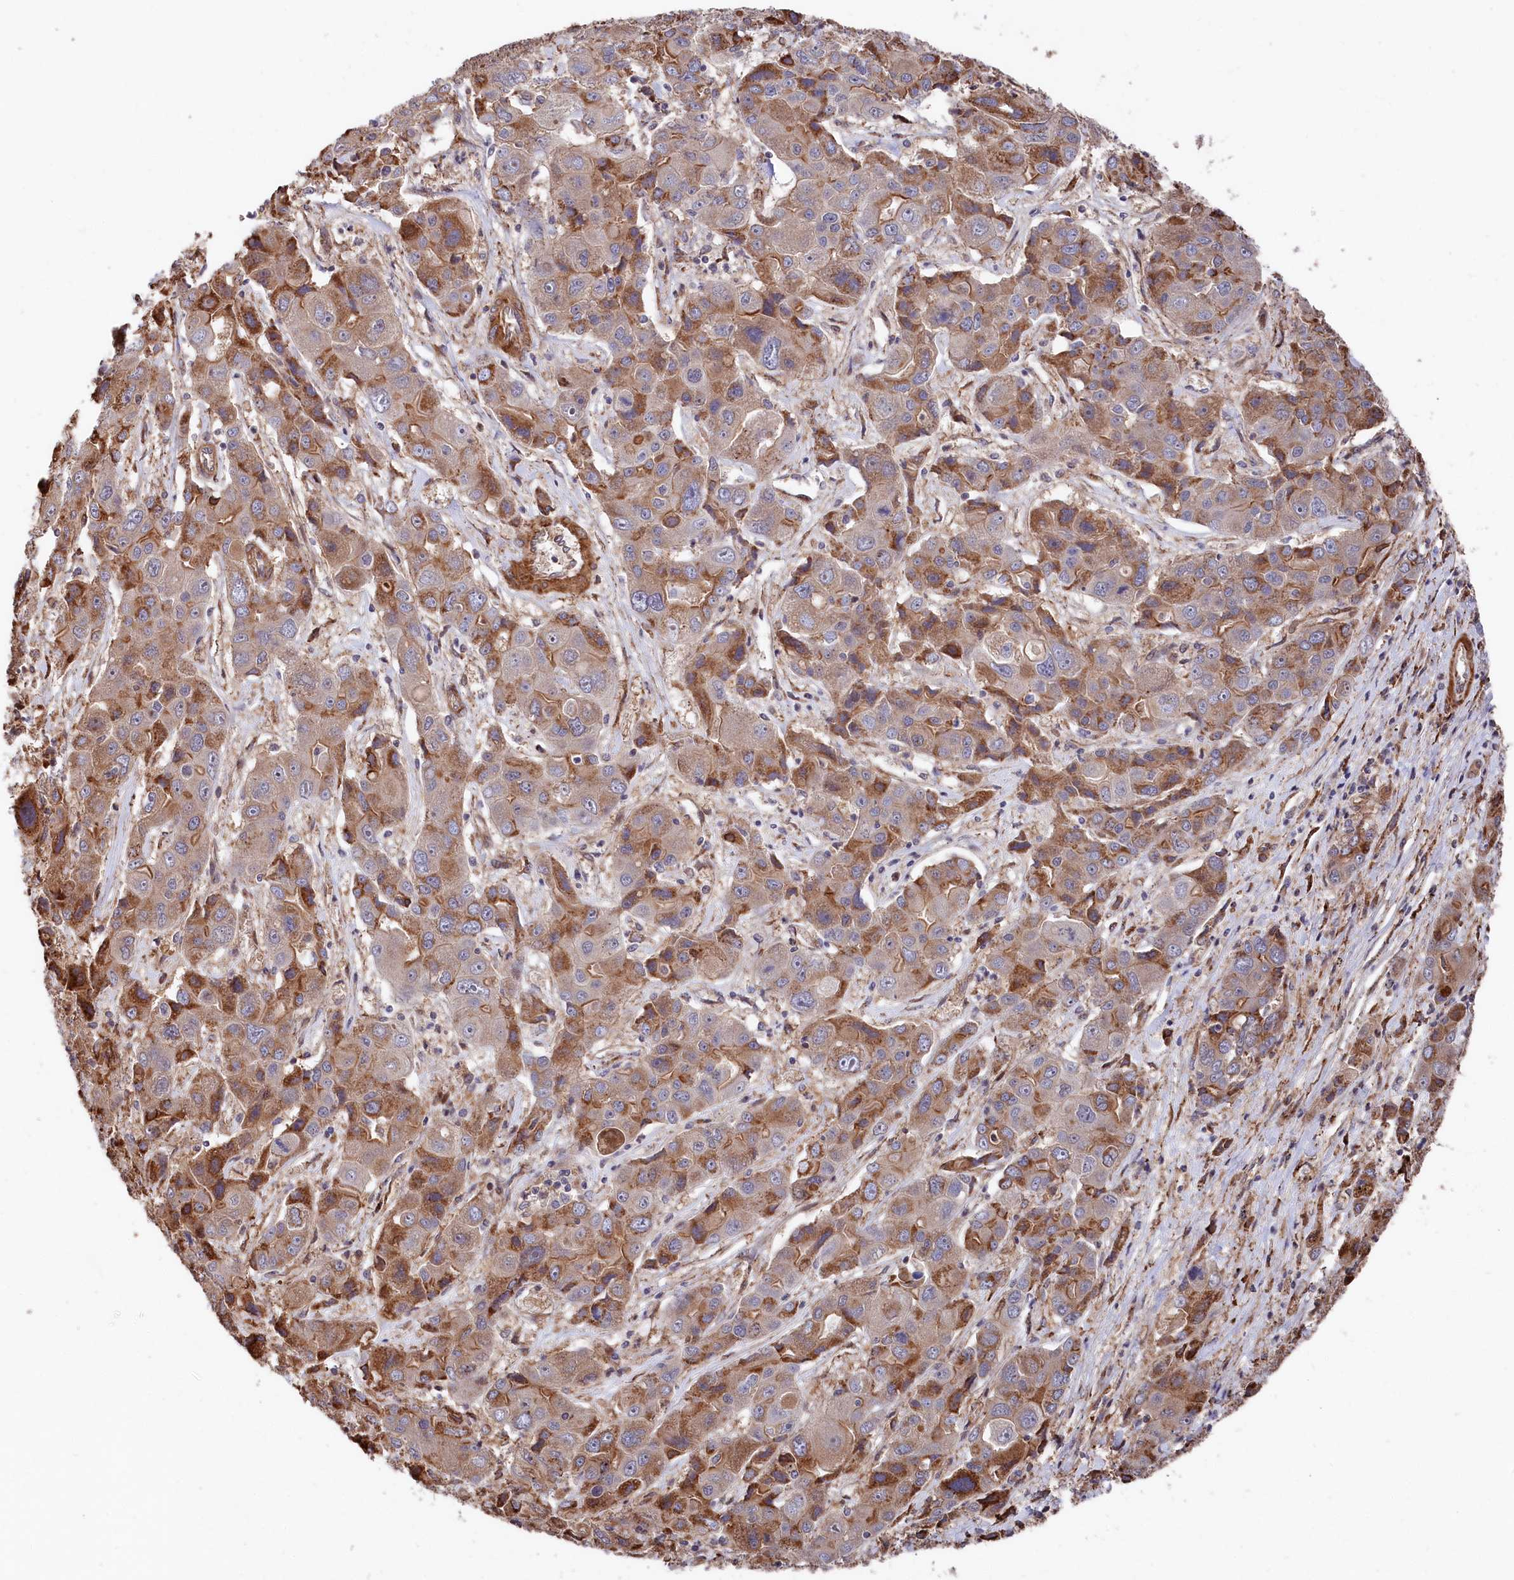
{"staining": {"intensity": "moderate", "quantity": "25%-75%", "location": "cytoplasmic/membranous"}, "tissue": "liver cancer", "cell_type": "Tumor cells", "image_type": "cancer", "snomed": [{"axis": "morphology", "description": "Cholangiocarcinoma"}, {"axis": "topography", "description": "Liver"}], "caption": "Brown immunohistochemical staining in human liver cancer (cholangiocarcinoma) displays moderate cytoplasmic/membranous staining in about 25%-75% of tumor cells.", "gene": "TNKS1BP1", "patient": {"sex": "male", "age": 67}}